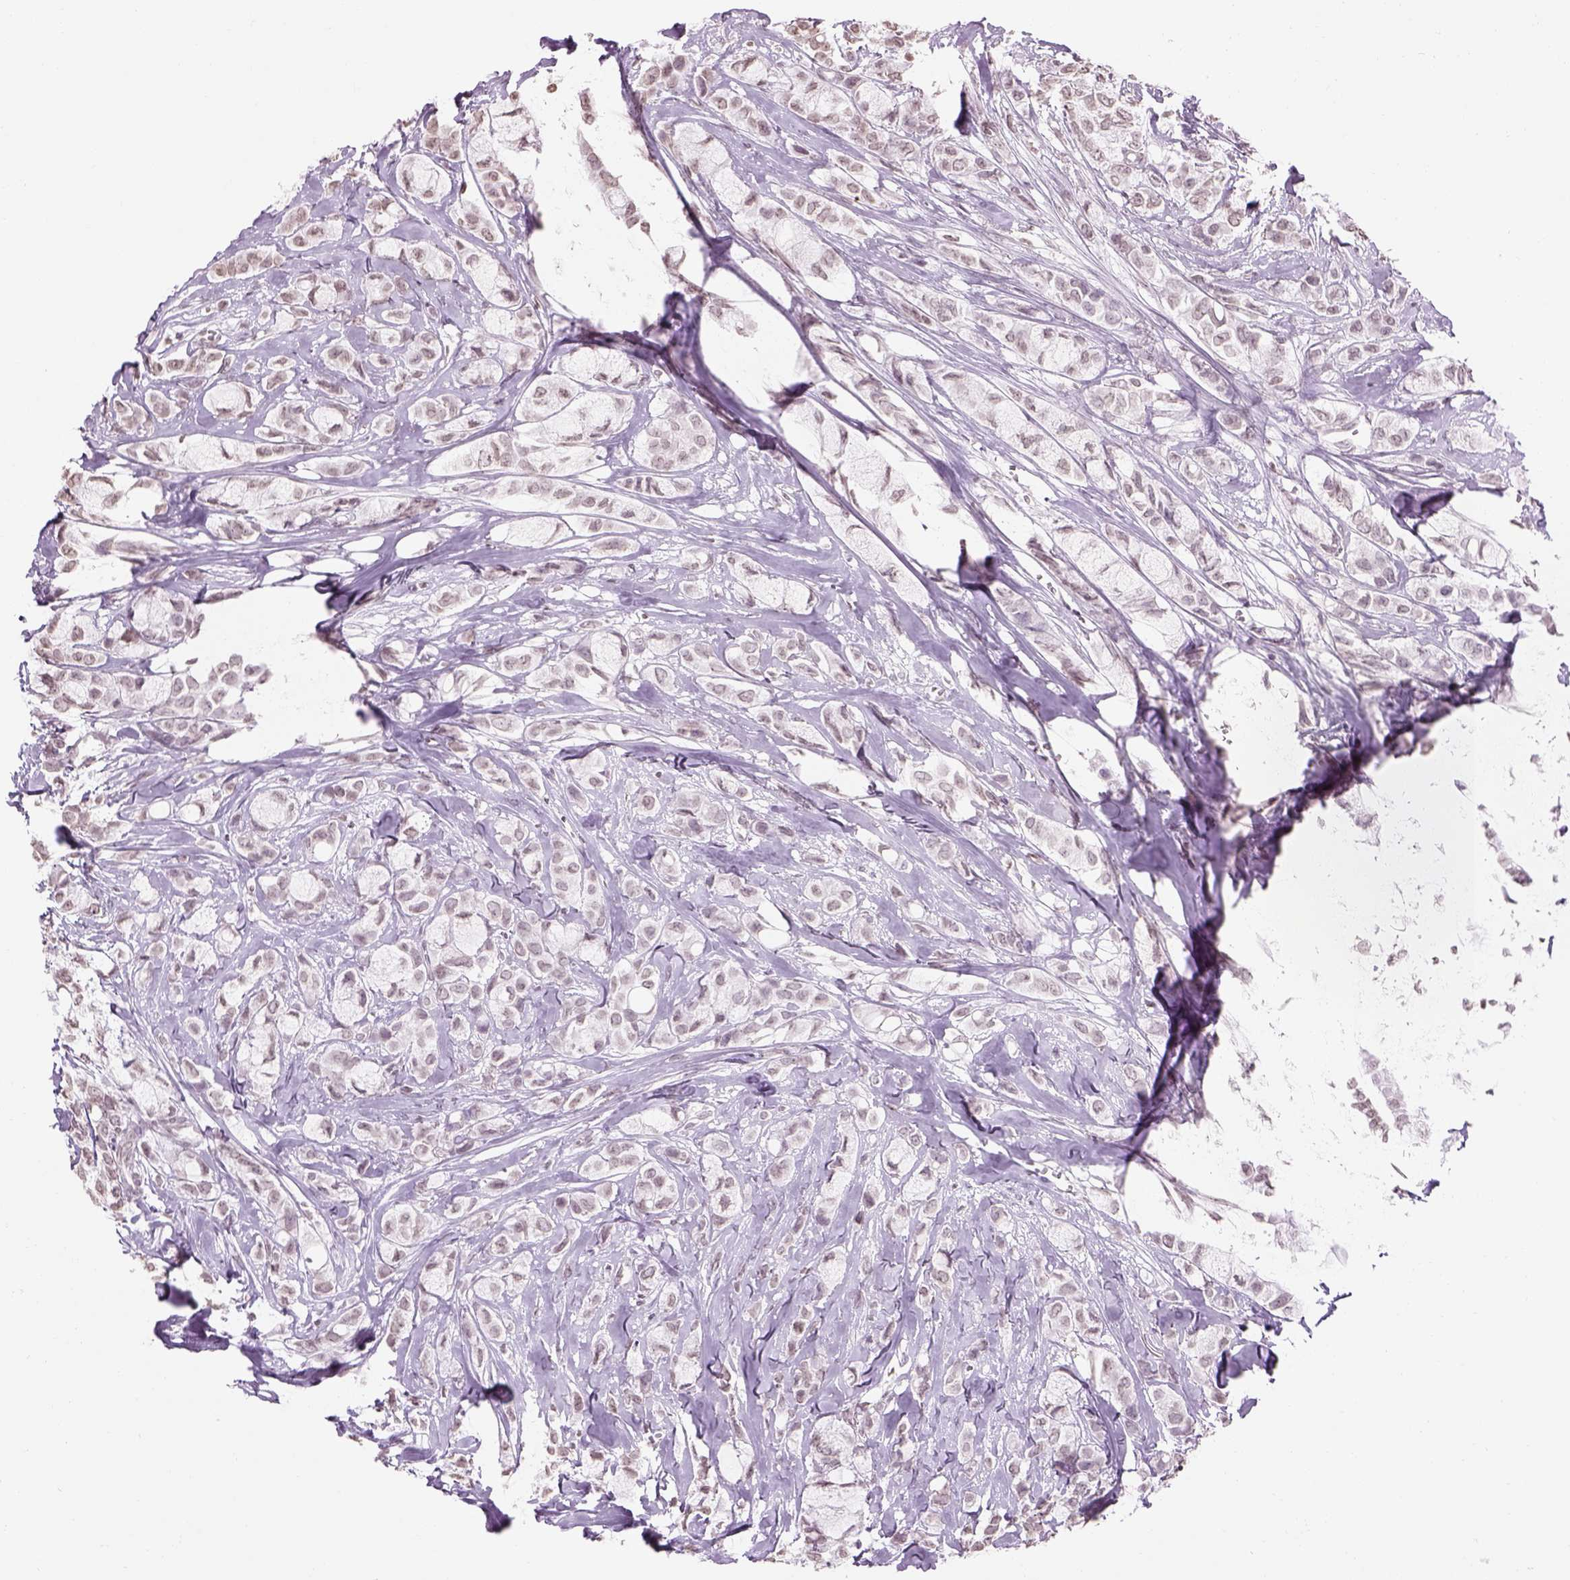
{"staining": {"intensity": "negative", "quantity": "none", "location": "none"}, "tissue": "breast cancer", "cell_type": "Tumor cells", "image_type": "cancer", "snomed": [{"axis": "morphology", "description": "Duct carcinoma"}, {"axis": "topography", "description": "Breast"}], "caption": "The image exhibits no significant positivity in tumor cells of breast cancer.", "gene": "BARHL1", "patient": {"sex": "female", "age": 85}}